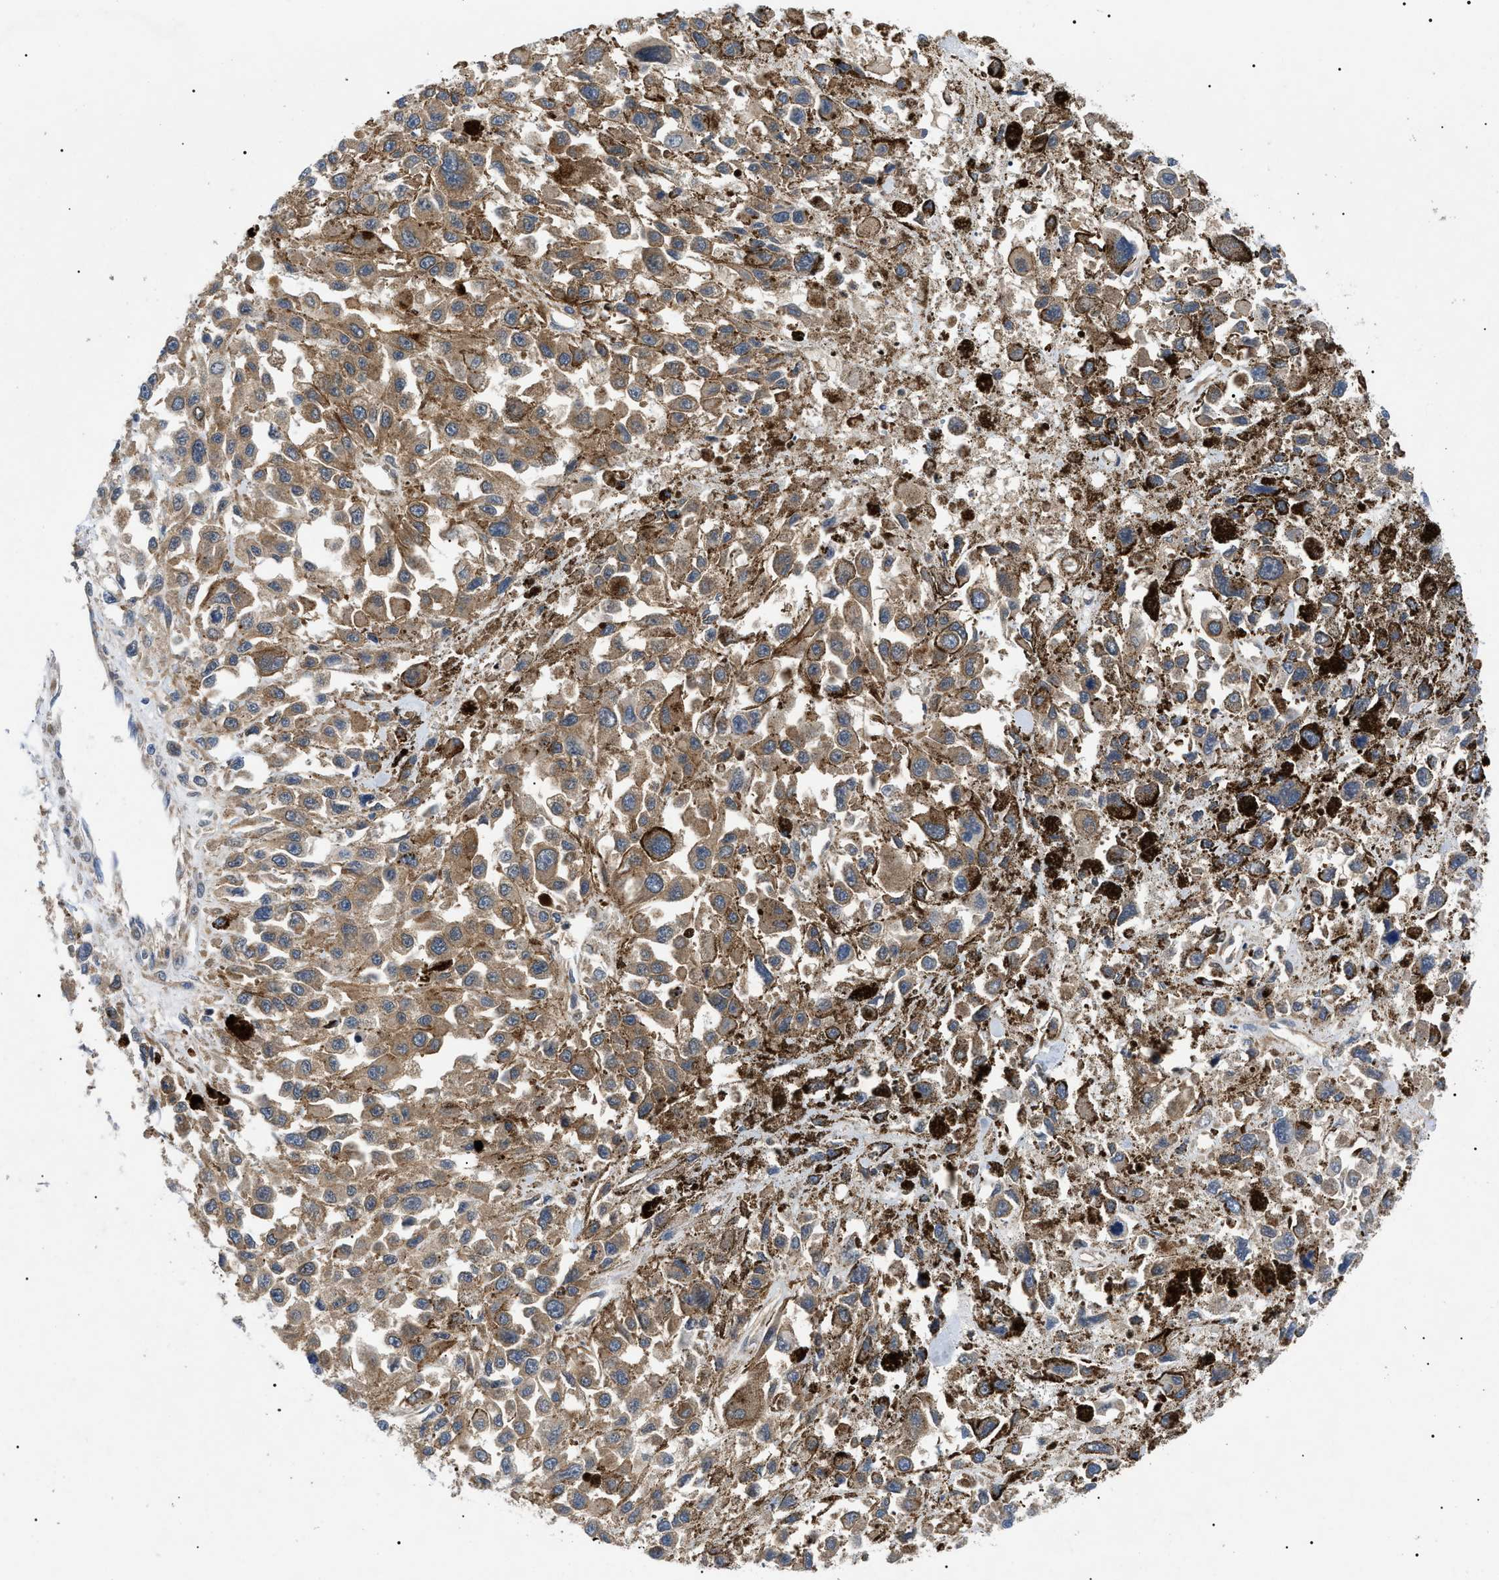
{"staining": {"intensity": "moderate", "quantity": ">75%", "location": "cytoplasmic/membranous"}, "tissue": "melanoma", "cell_type": "Tumor cells", "image_type": "cancer", "snomed": [{"axis": "morphology", "description": "Malignant melanoma, Metastatic site"}, {"axis": "topography", "description": "Lymph node"}], "caption": "The immunohistochemical stain labels moderate cytoplasmic/membranous expression in tumor cells of malignant melanoma (metastatic site) tissue.", "gene": "RIPK1", "patient": {"sex": "male", "age": 59}}